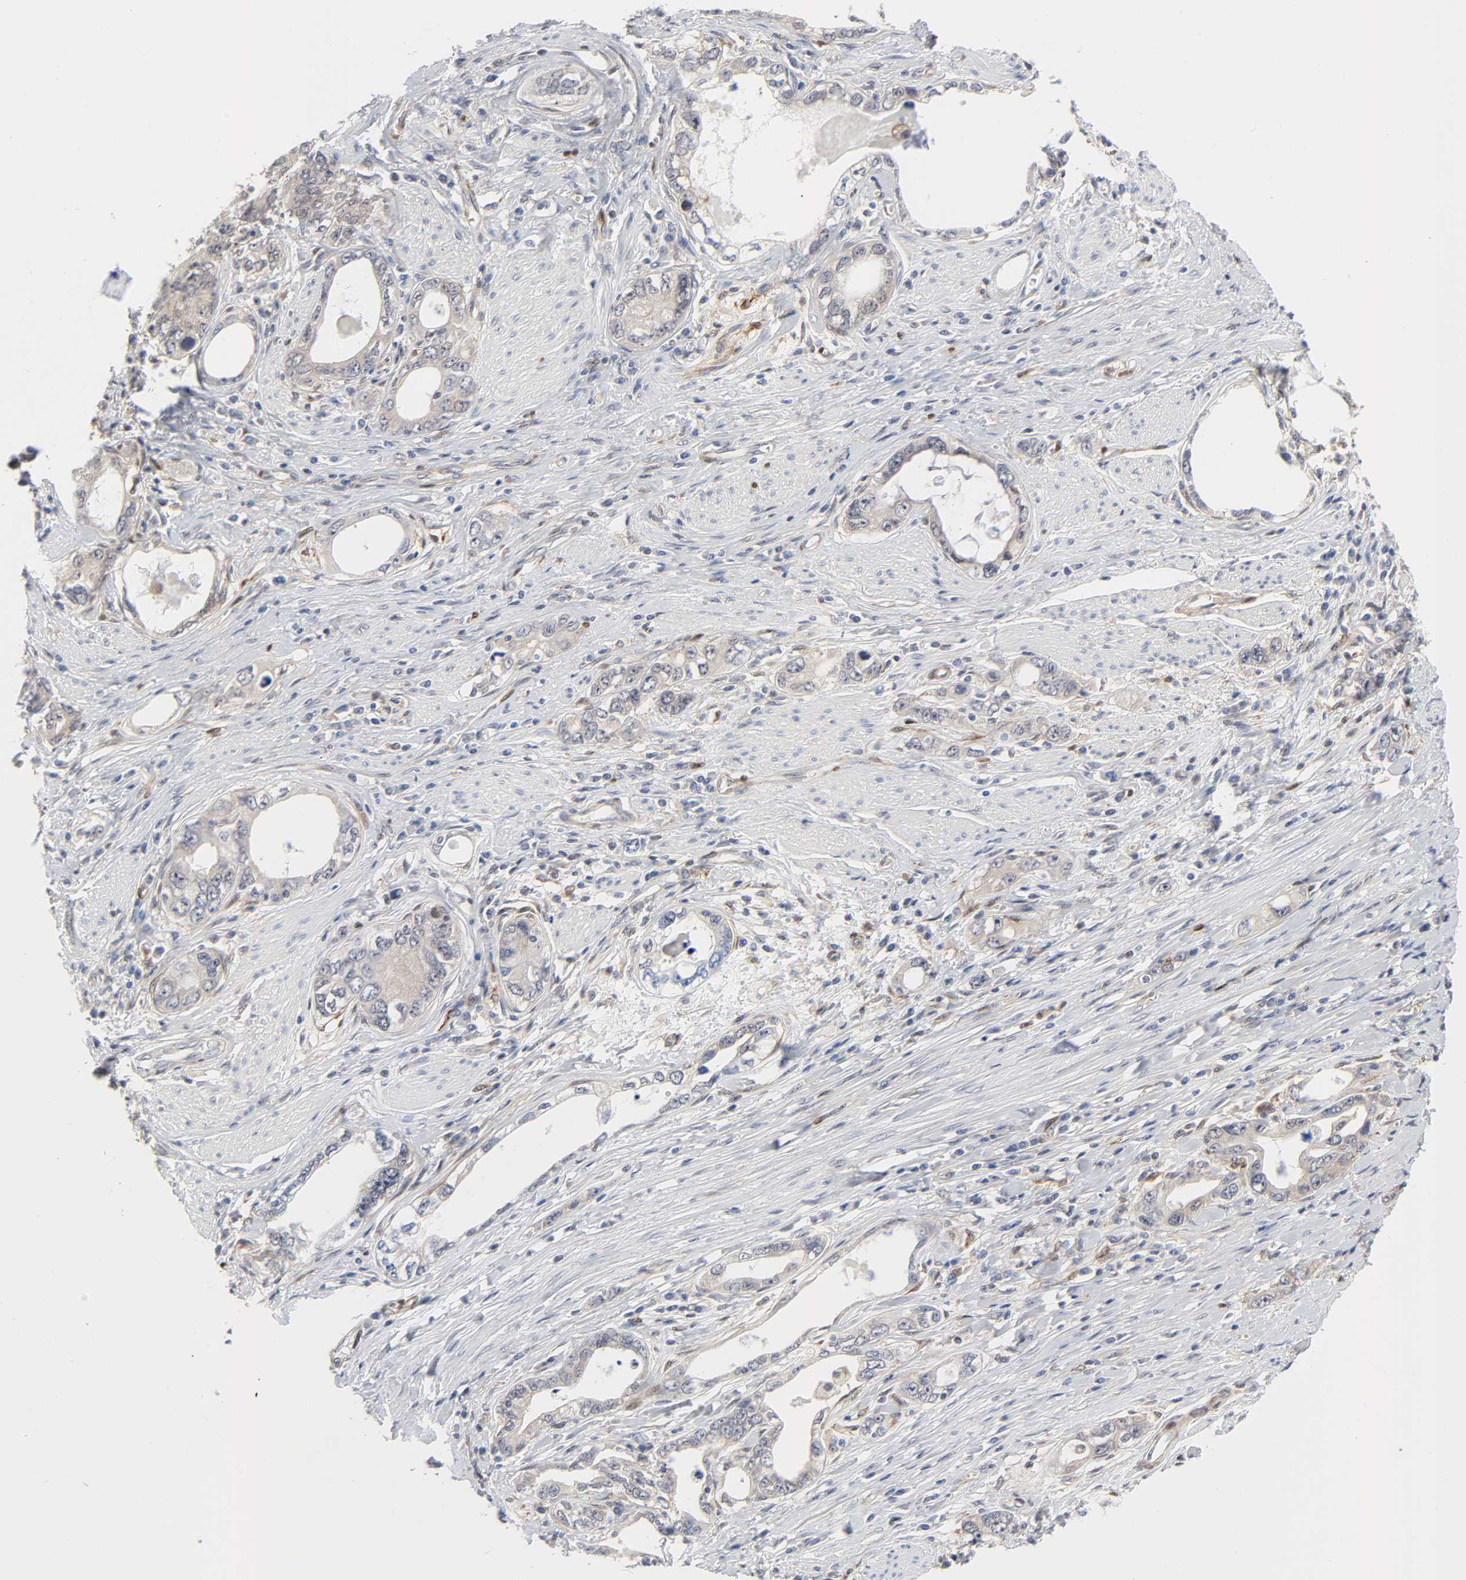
{"staining": {"intensity": "weak", "quantity": ">75%", "location": "cytoplasmic/membranous"}, "tissue": "stomach cancer", "cell_type": "Tumor cells", "image_type": "cancer", "snomed": [{"axis": "morphology", "description": "Adenocarcinoma, NOS"}, {"axis": "topography", "description": "Stomach, lower"}], "caption": "Immunohistochemical staining of stomach adenocarcinoma demonstrates low levels of weak cytoplasmic/membranous positivity in approximately >75% of tumor cells. (DAB IHC with brightfield microscopy, high magnification).", "gene": "PTEN", "patient": {"sex": "female", "age": 93}}